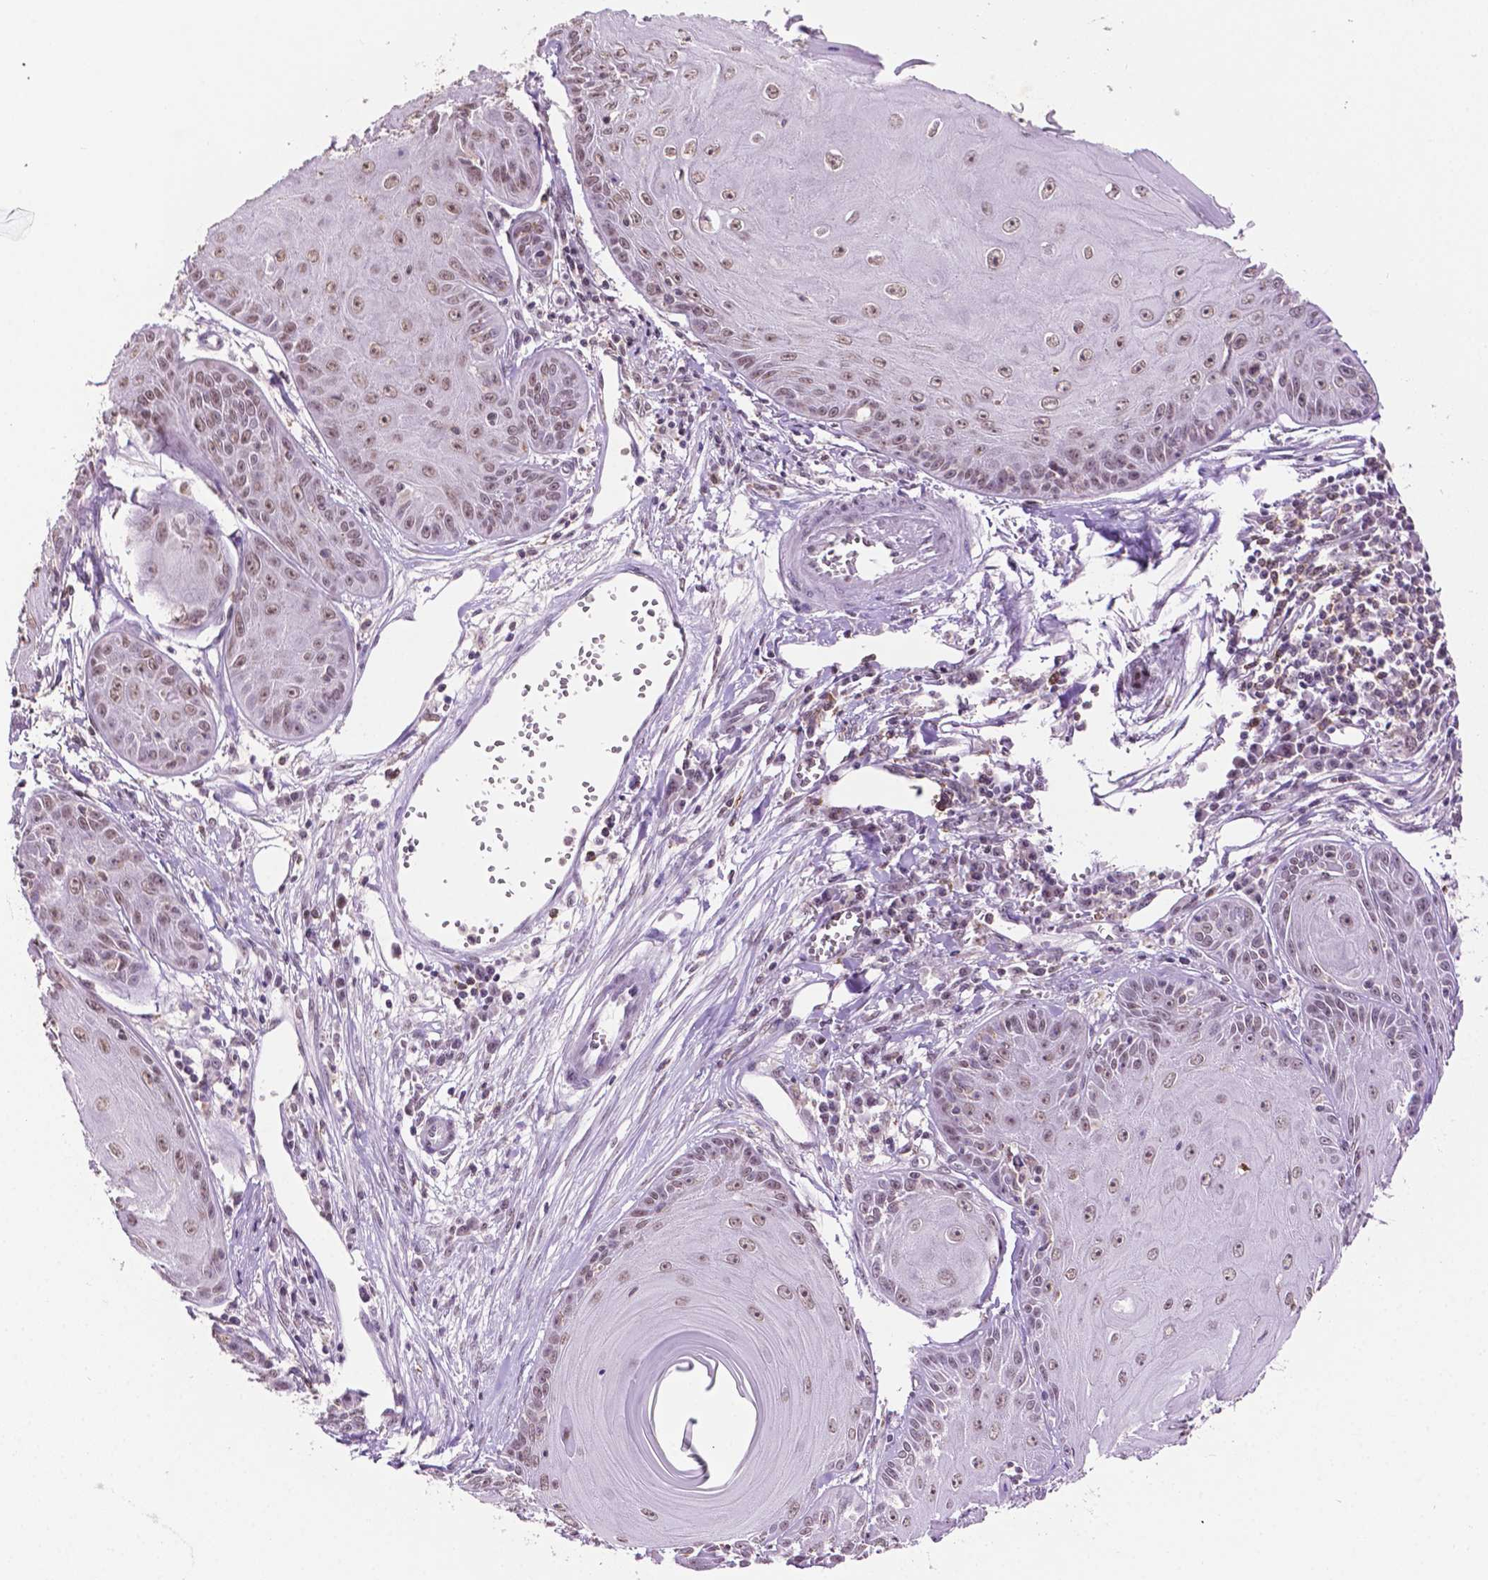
{"staining": {"intensity": "moderate", "quantity": ">75%", "location": "nuclear"}, "tissue": "skin cancer", "cell_type": "Tumor cells", "image_type": "cancer", "snomed": [{"axis": "morphology", "description": "Squamous cell carcinoma, NOS"}, {"axis": "topography", "description": "Skin"}, {"axis": "topography", "description": "Vulva"}], "caption": "Brown immunohistochemical staining in squamous cell carcinoma (skin) shows moderate nuclear expression in approximately >75% of tumor cells. (DAB IHC with brightfield microscopy, high magnification).", "gene": "PTPN6", "patient": {"sex": "female", "age": 85}}